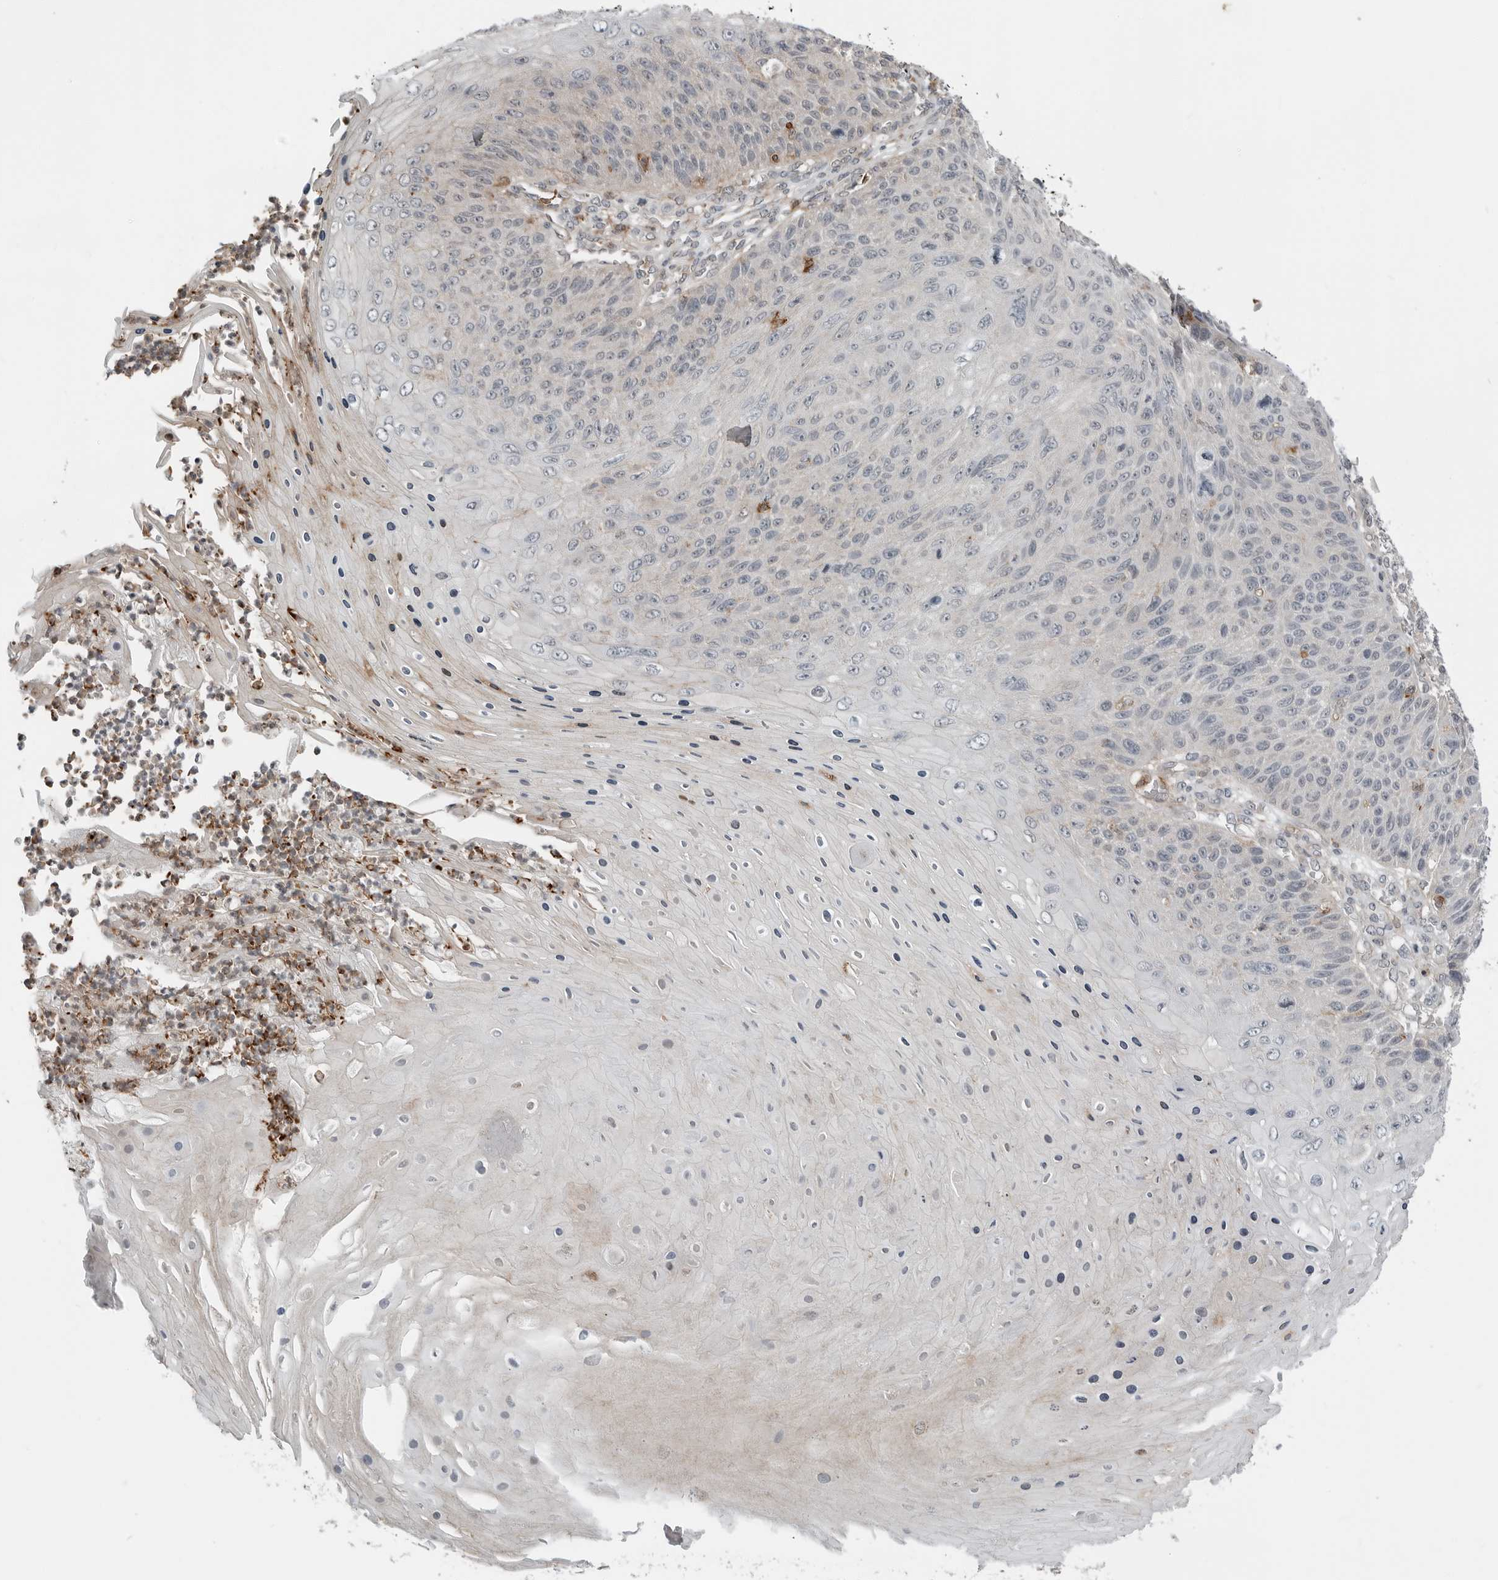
{"staining": {"intensity": "weak", "quantity": "<25%", "location": "cytoplasmic/membranous"}, "tissue": "skin cancer", "cell_type": "Tumor cells", "image_type": "cancer", "snomed": [{"axis": "morphology", "description": "Squamous cell carcinoma, NOS"}, {"axis": "topography", "description": "Skin"}], "caption": "IHC histopathology image of neoplastic tissue: skin squamous cell carcinoma stained with DAB (3,3'-diaminobenzidine) demonstrates no significant protein staining in tumor cells.", "gene": "LEFTY2", "patient": {"sex": "female", "age": 88}}